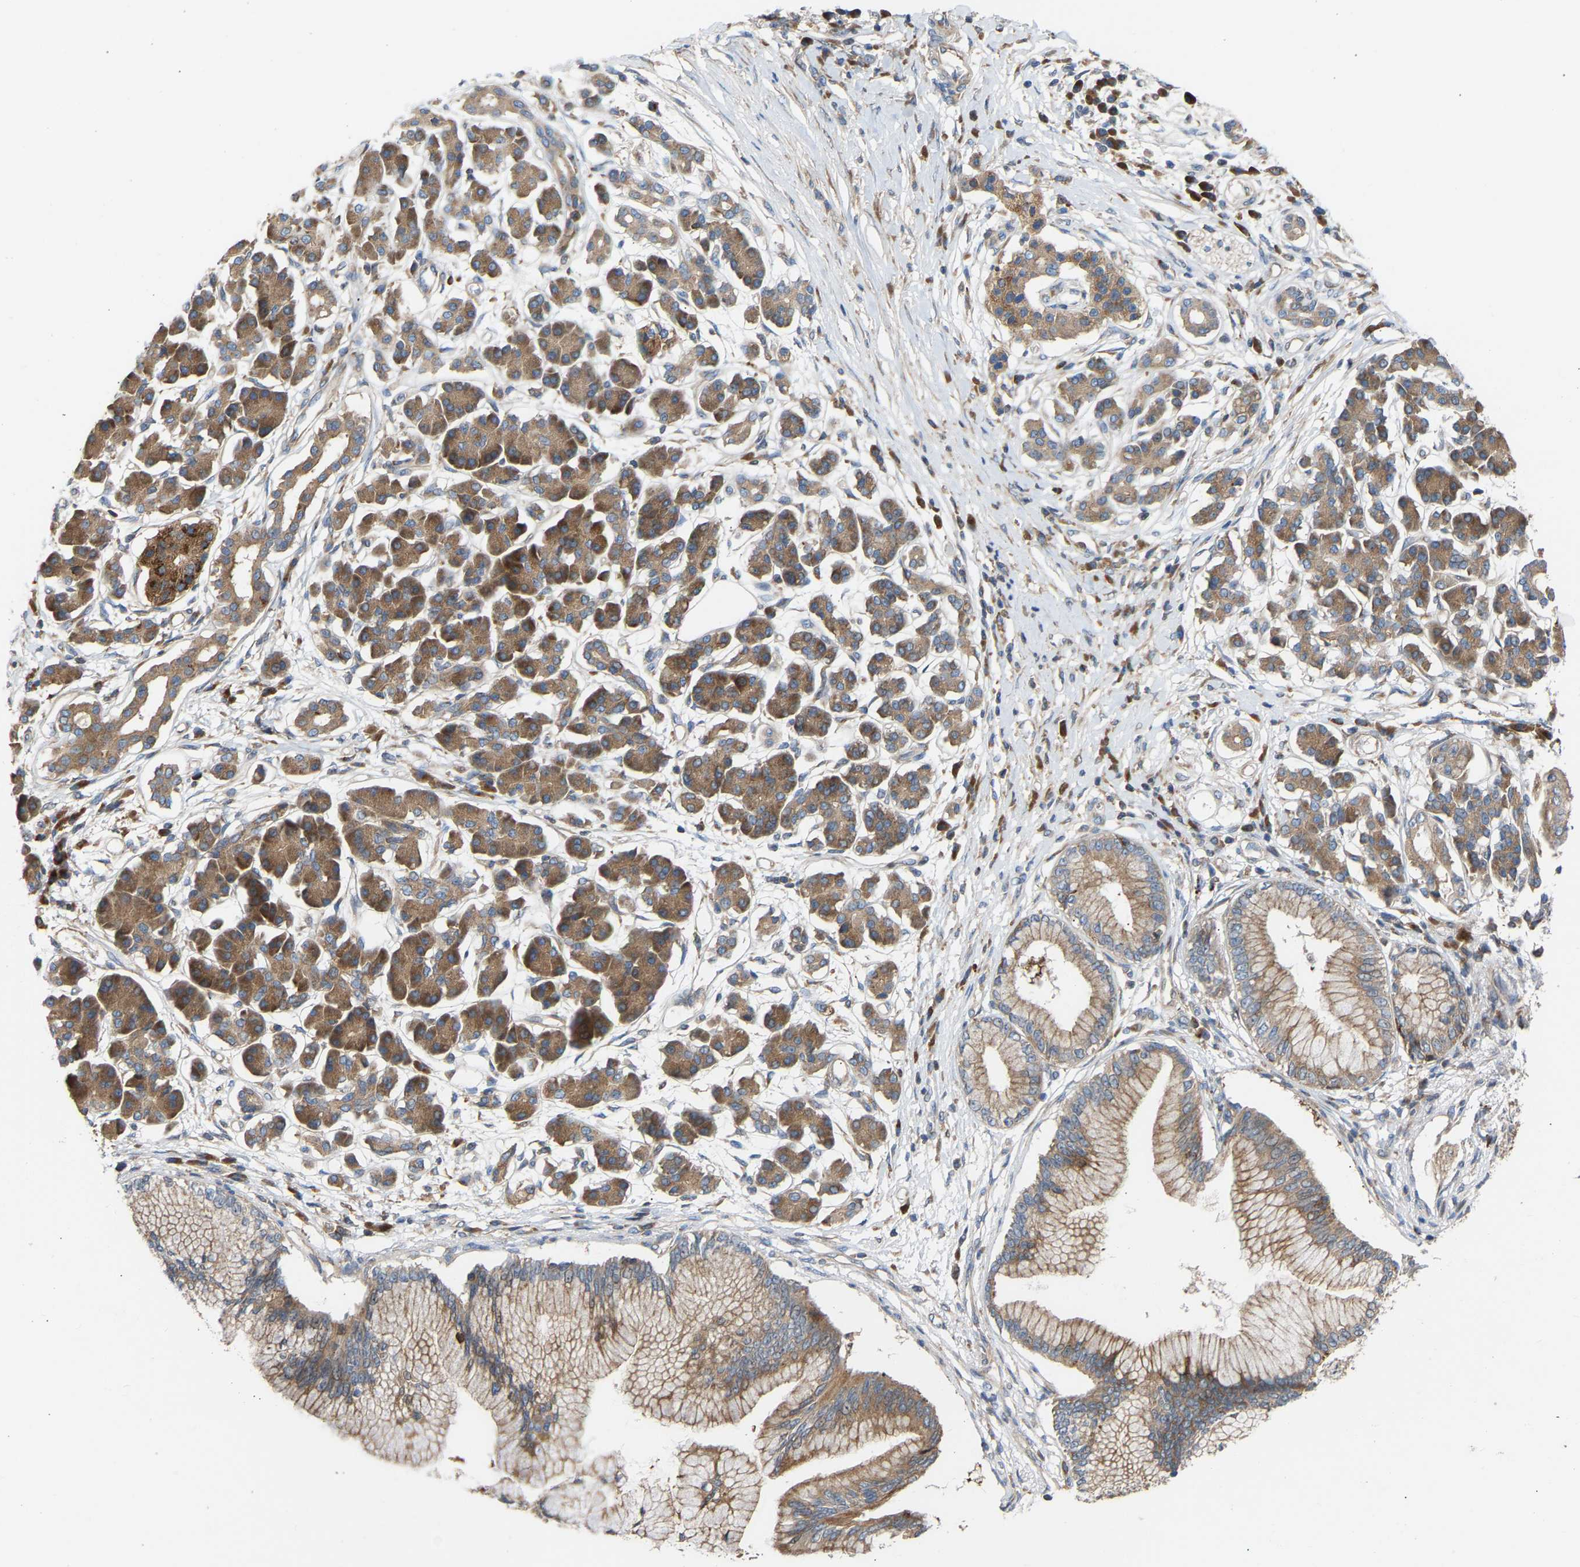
{"staining": {"intensity": "moderate", "quantity": ">75%", "location": "cytoplasmic/membranous"}, "tissue": "pancreatic cancer", "cell_type": "Tumor cells", "image_type": "cancer", "snomed": [{"axis": "morphology", "description": "Adenocarcinoma, NOS"}, {"axis": "topography", "description": "Pancreas"}], "caption": "Pancreatic adenocarcinoma stained with immunohistochemistry demonstrates moderate cytoplasmic/membranous expression in approximately >75% of tumor cells.", "gene": "GCN1", "patient": {"sex": "male", "age": 77}}